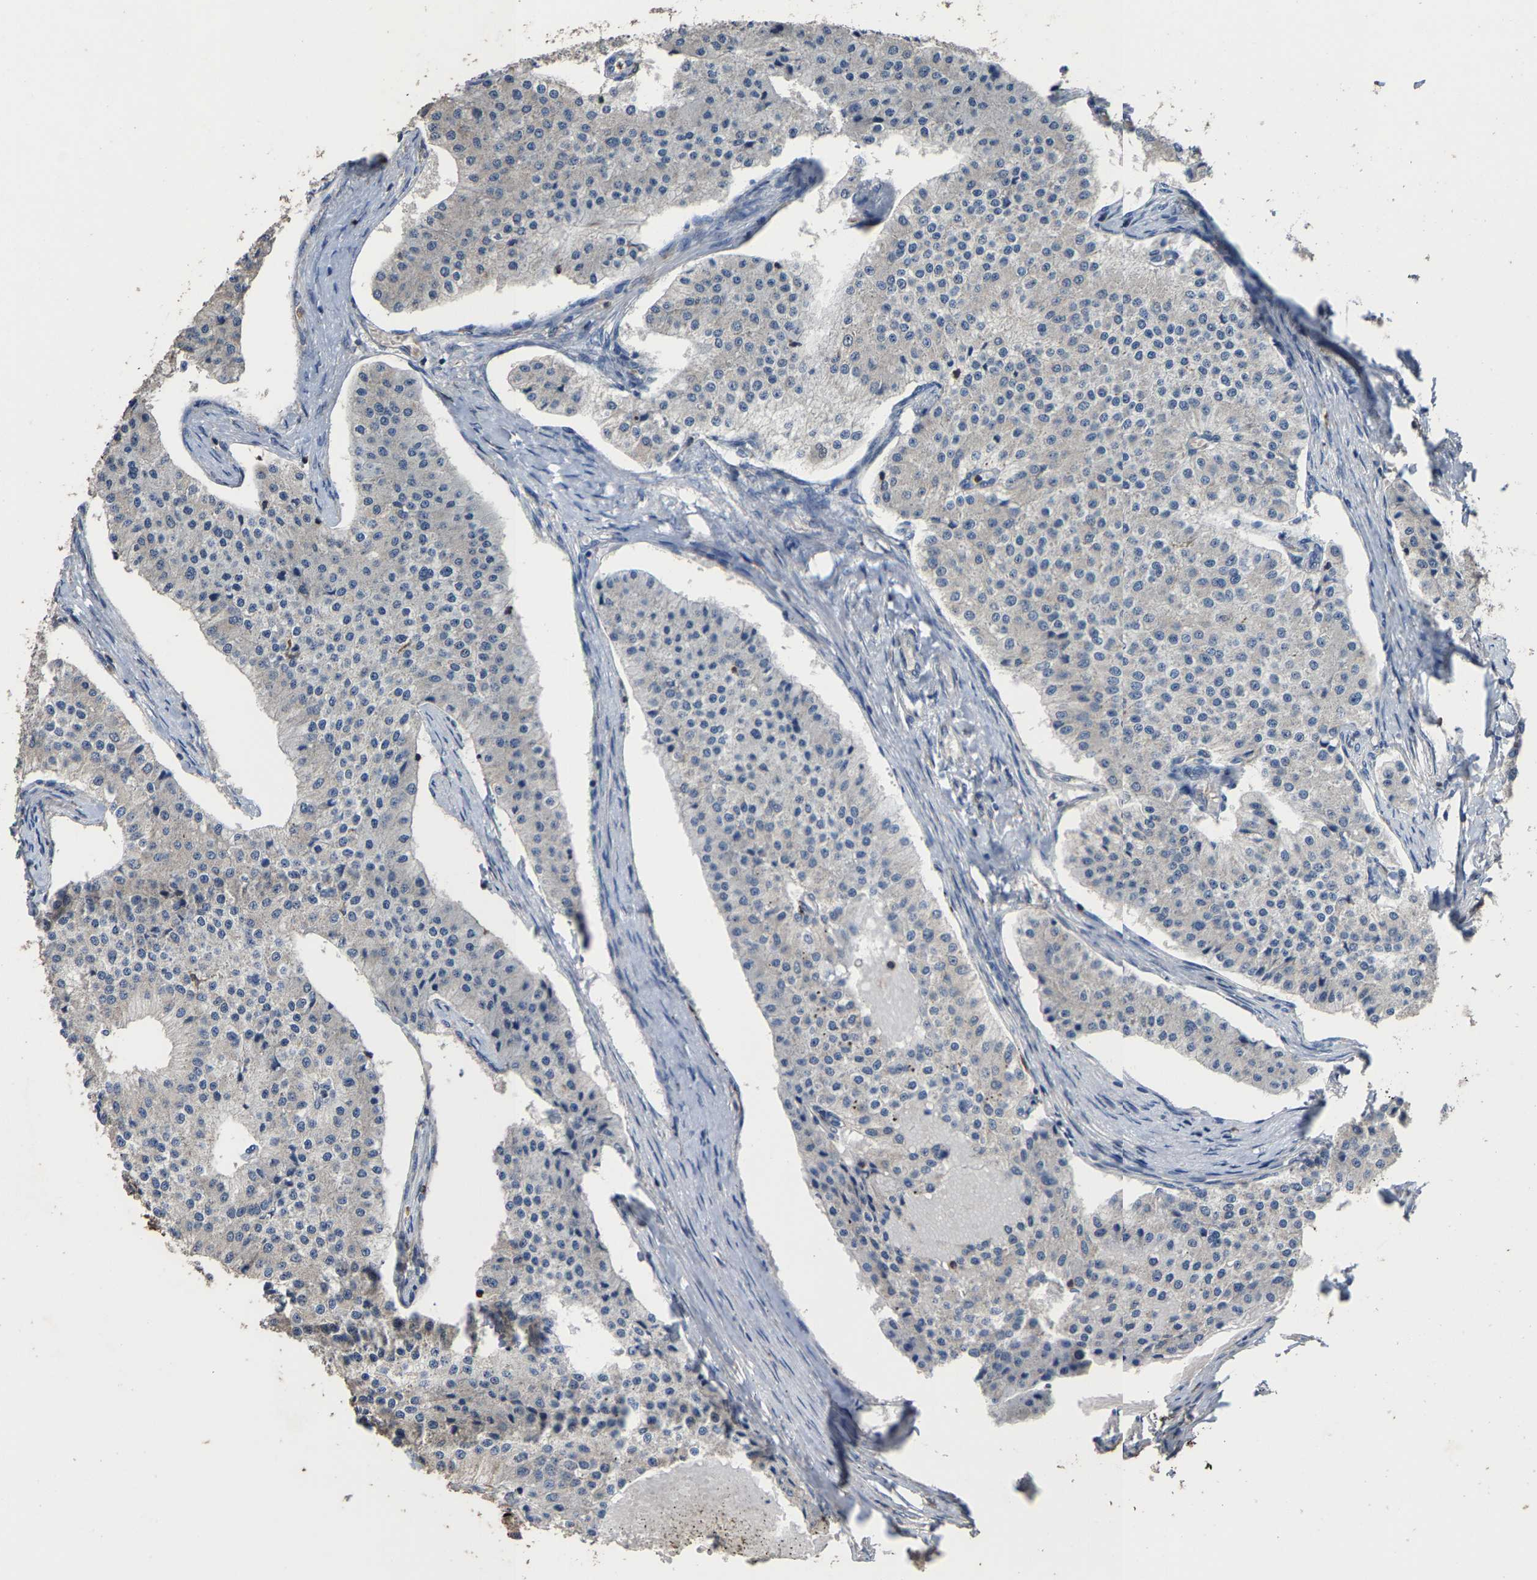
{"staining": {"intensity": "negative", "quantity": "none", "location": "none"}, "tissue": "carcinoid", "cell_type": "Tumor cells", "image_type": "cancer", "snomed": [{"axis": "morphology", "description": "Carcinoid, malignant, NOS"}, {"axis": "topography", "description": "Colon"}], "caption": "Carcinoid (malignant) was stained to show a protein in brown. There is no significant positivity in tumor cells.", "gene": "TDRKH", "patient": {"sex": "female", "age": 52}}